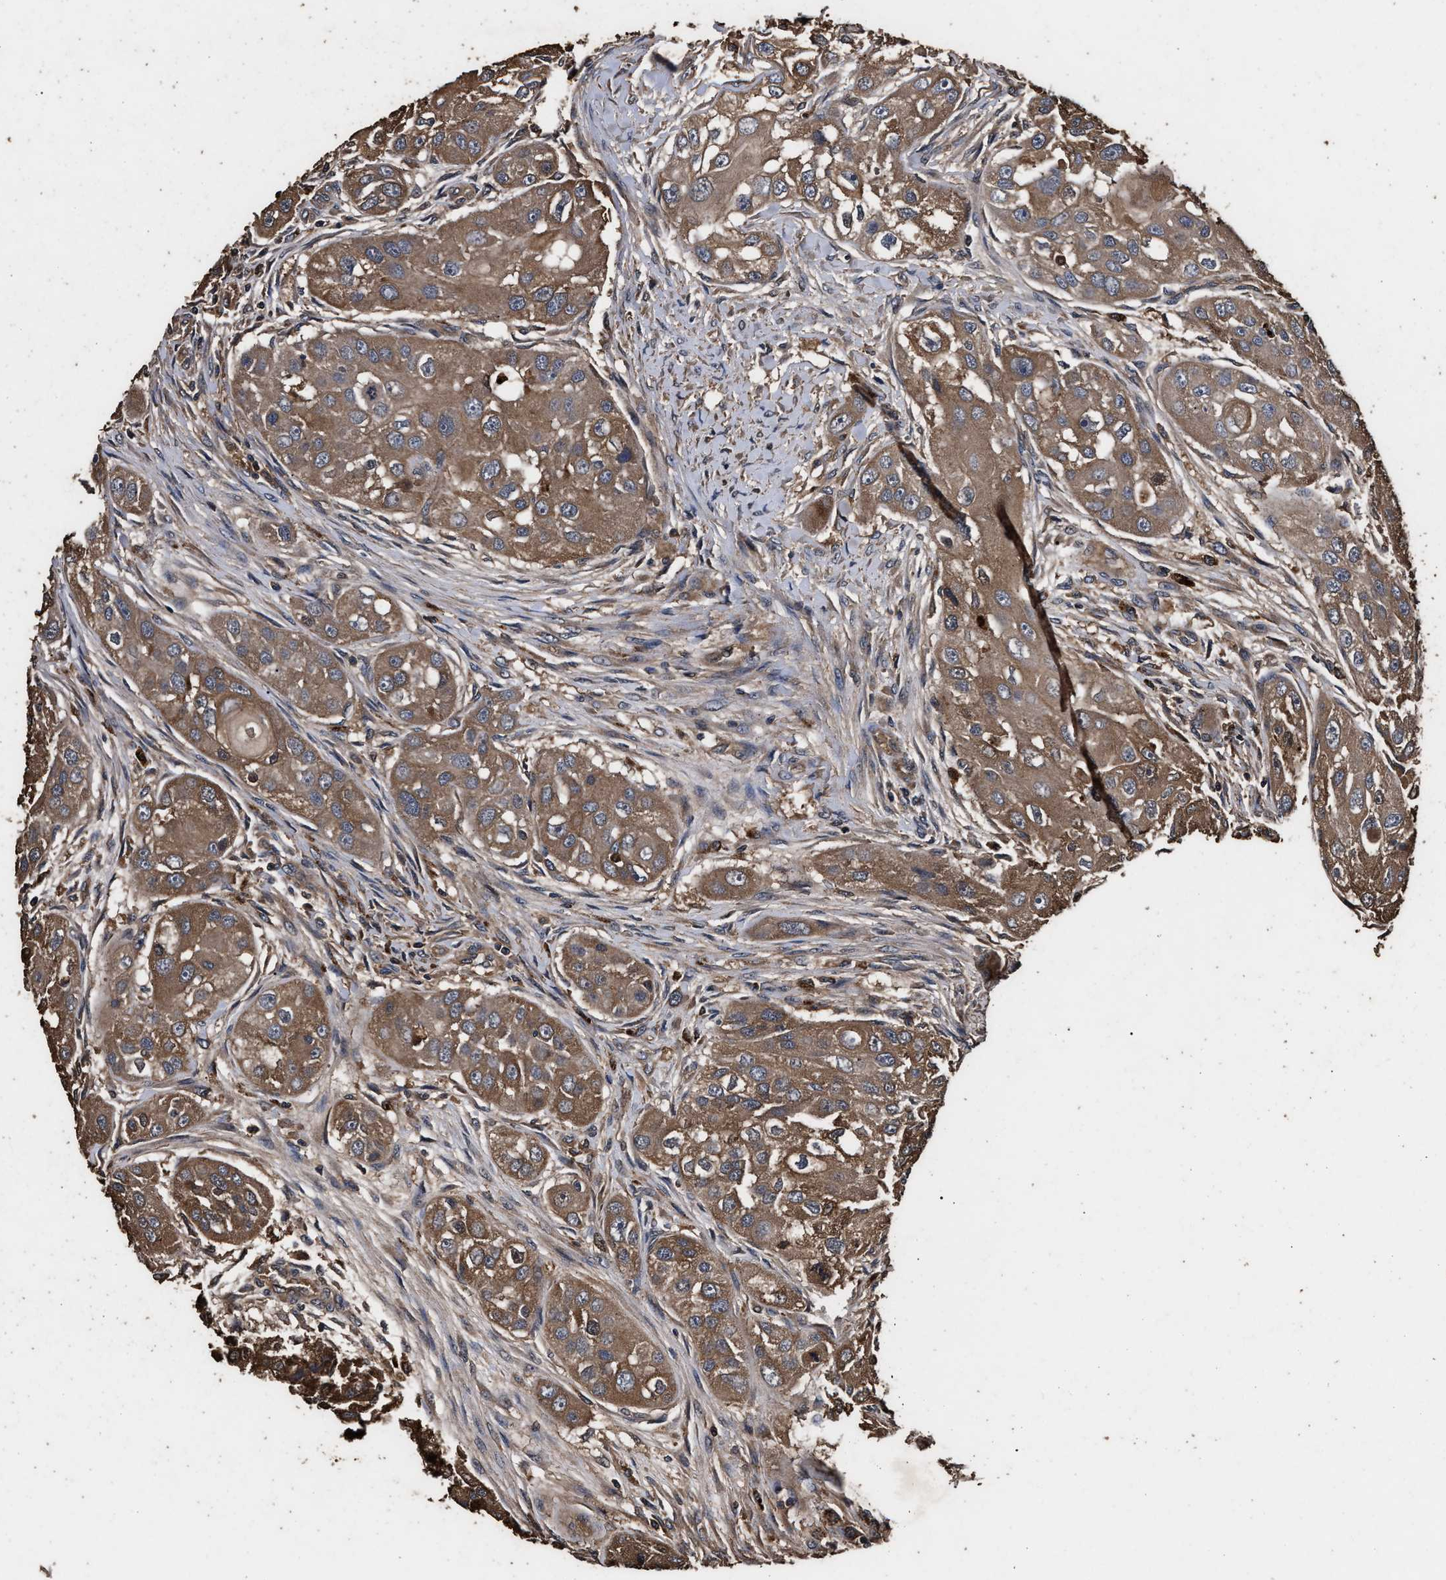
{"staining": {"intensity": "moderate", "quantity": ">75%", "location": "cytoplasmic/membranous"}, "tissue": "head and neck cancer", "cell_type": "Tumor cells", "image_type": "cancer", "snomed": [{"axis": "morphology", "description": "Normal tissue, NOS"}, {"axis": "morphology", "description": "Squamous cell carcinoma, NOS"}, {"axis": "topography", "description": "Skeletal muscle"}, {"axis": "topography", "description": "Head-Neck"}], "caption": "Human head and neck cancer stained with a brown dye demonstrates moderate cytoplasmic/membranous positive staining in approximately >75% of tumor cells.", "gene": "KYAT1", "patient": {"sex": "male", "age": 51}}